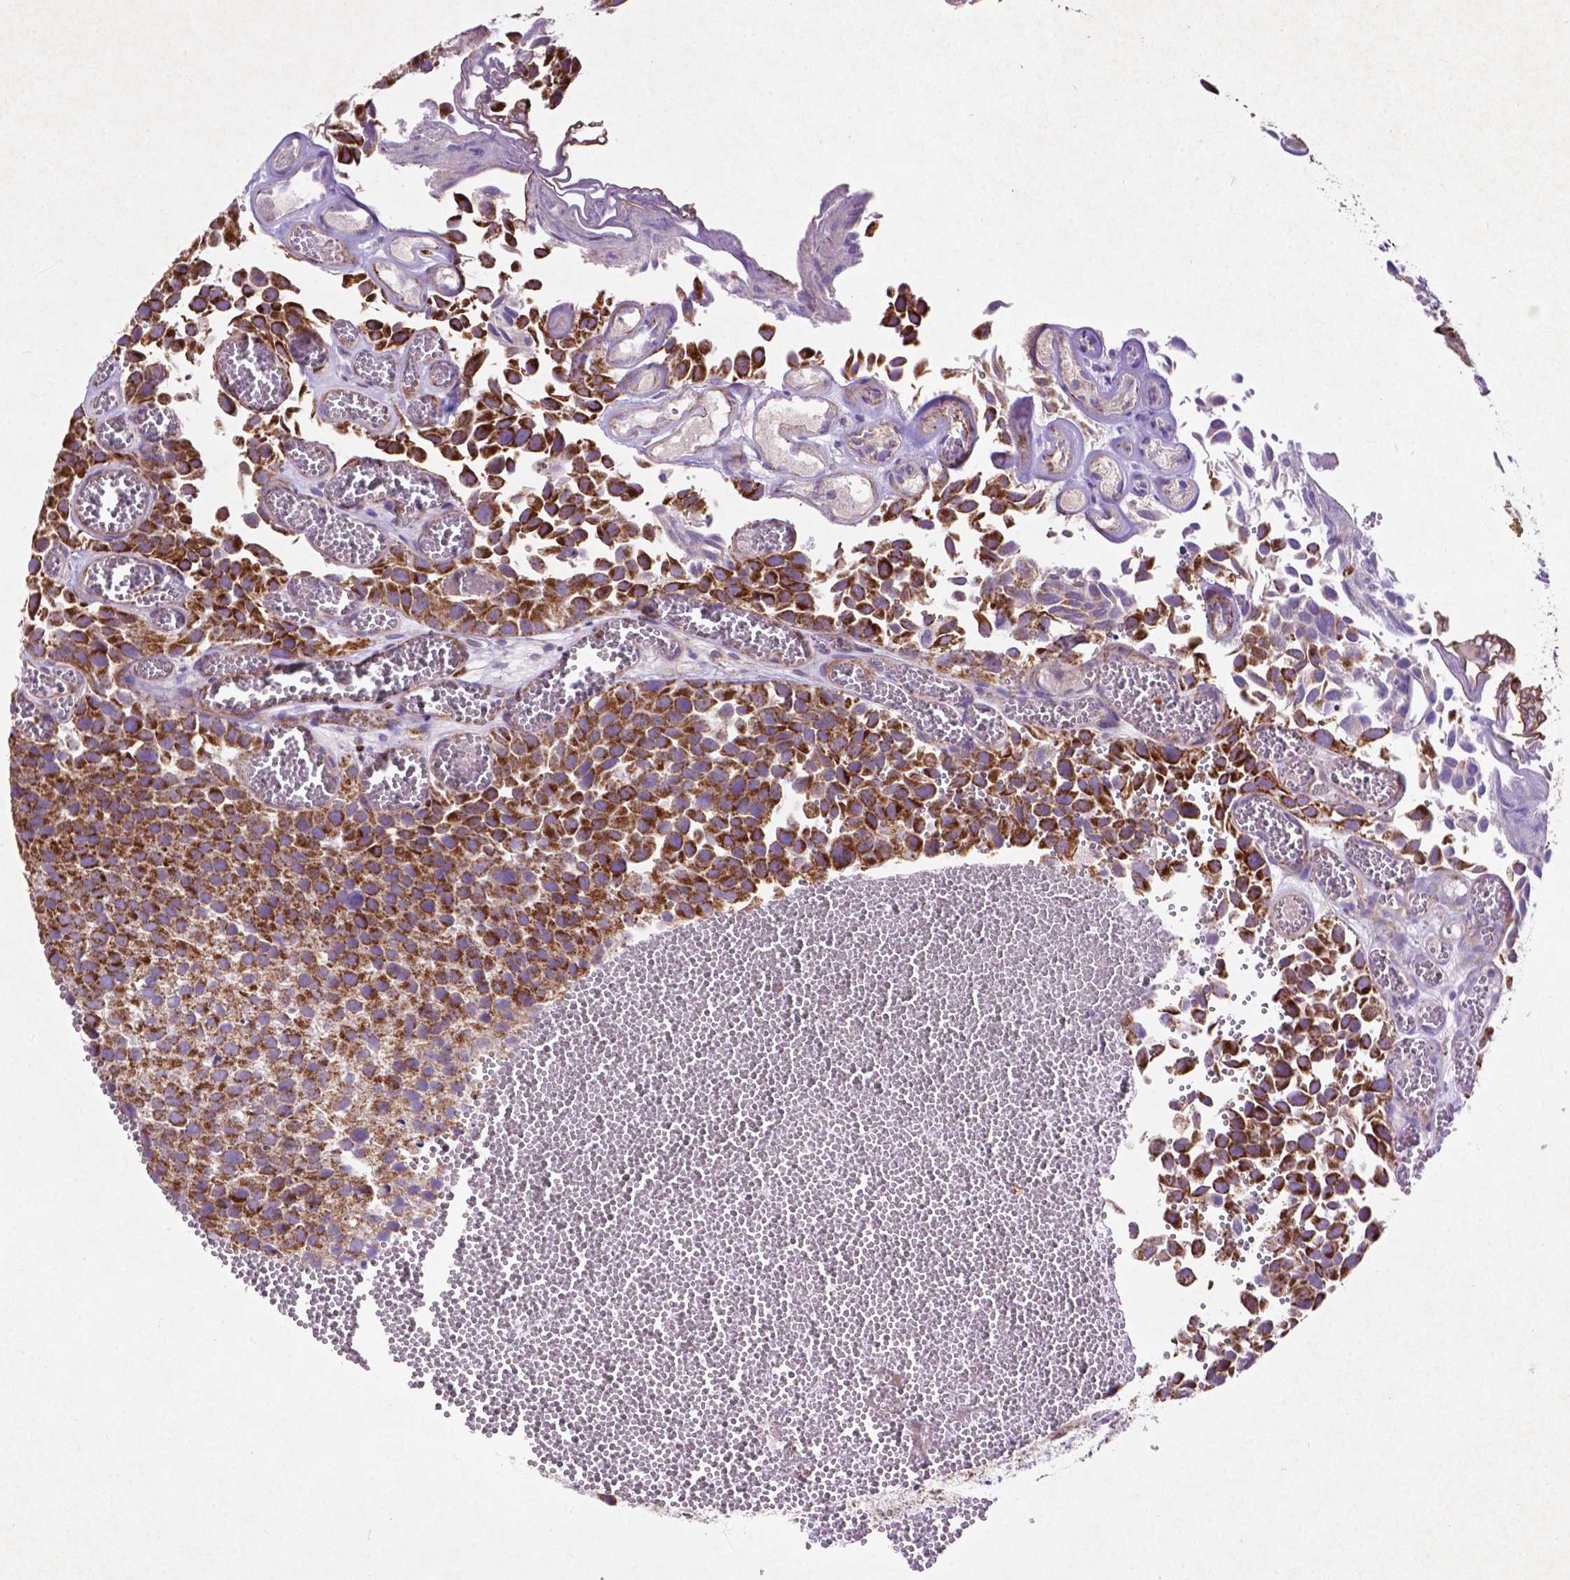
{"staining": {"intensity": "strong", "quantity": ">75%", "location": "cytoplasmic/membranous"}, "tissue": "urothelial cancer", "cell_type": "Tumor cells", "image_type": "cancer", "snomed": [{"axis": "morphology", "description": "Urothelial carcinoma, Low grade"}, {"axis": "topography", "description": "Urinary bladder"}], "caption": "A high-resolution image shows immunohistochemistry staining of urothelial carcinoma (low-grade), which exhibits strong cytoplasmic/membranous staining in approximately >75% of tumor cells.", "gene": "THEGL", "patient": {"sex": "female", "age": 69}}